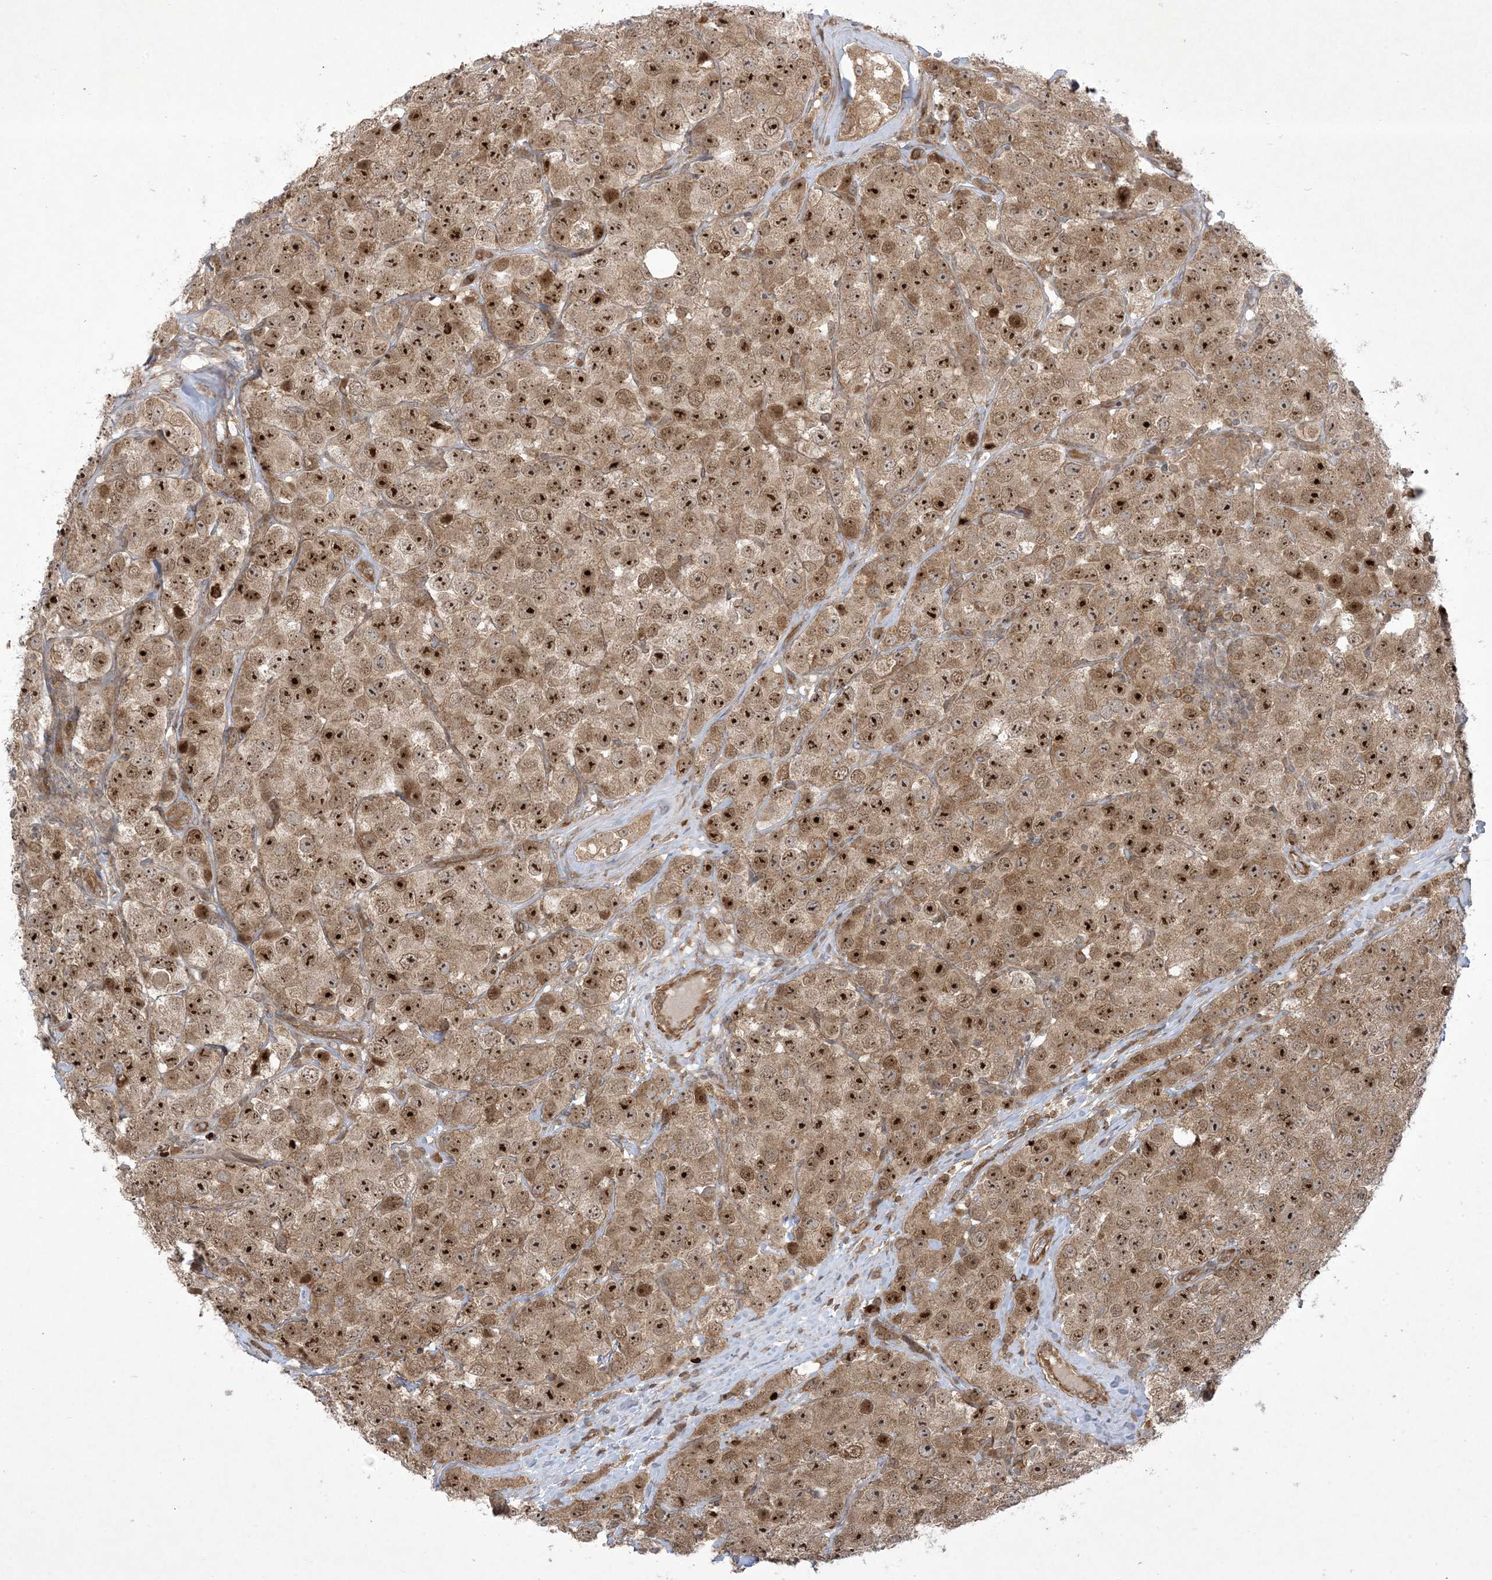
{"staining": {"intensity": "strong", "quantity": "25%-75%", "location": "cytoplasmic/membranous,nuclear"}, "tissue": "testis cancer", "cell_type": "Tumor cells", "image_type": "cancer", "snomed": [{"axis": "morphology", "description": "Seminoma, NOS"}, {"axis": "topography", "description": "Testis"}], "caption": "DAB immunohistochemical staining of seminoma (testis) displays strong cytoplasmic/membranous and nuclear protein staining in approximately 25%-75% of tumor cells. The staining was performed using DAB (3,3'-diaminobenzidine) to visualize the protein expression in brown, while the nuclei were stained in blue with hematoxylin (Magnification: 20x).", "gene": "SOGA3", "patient": {"sex": "male", "age": 28}}